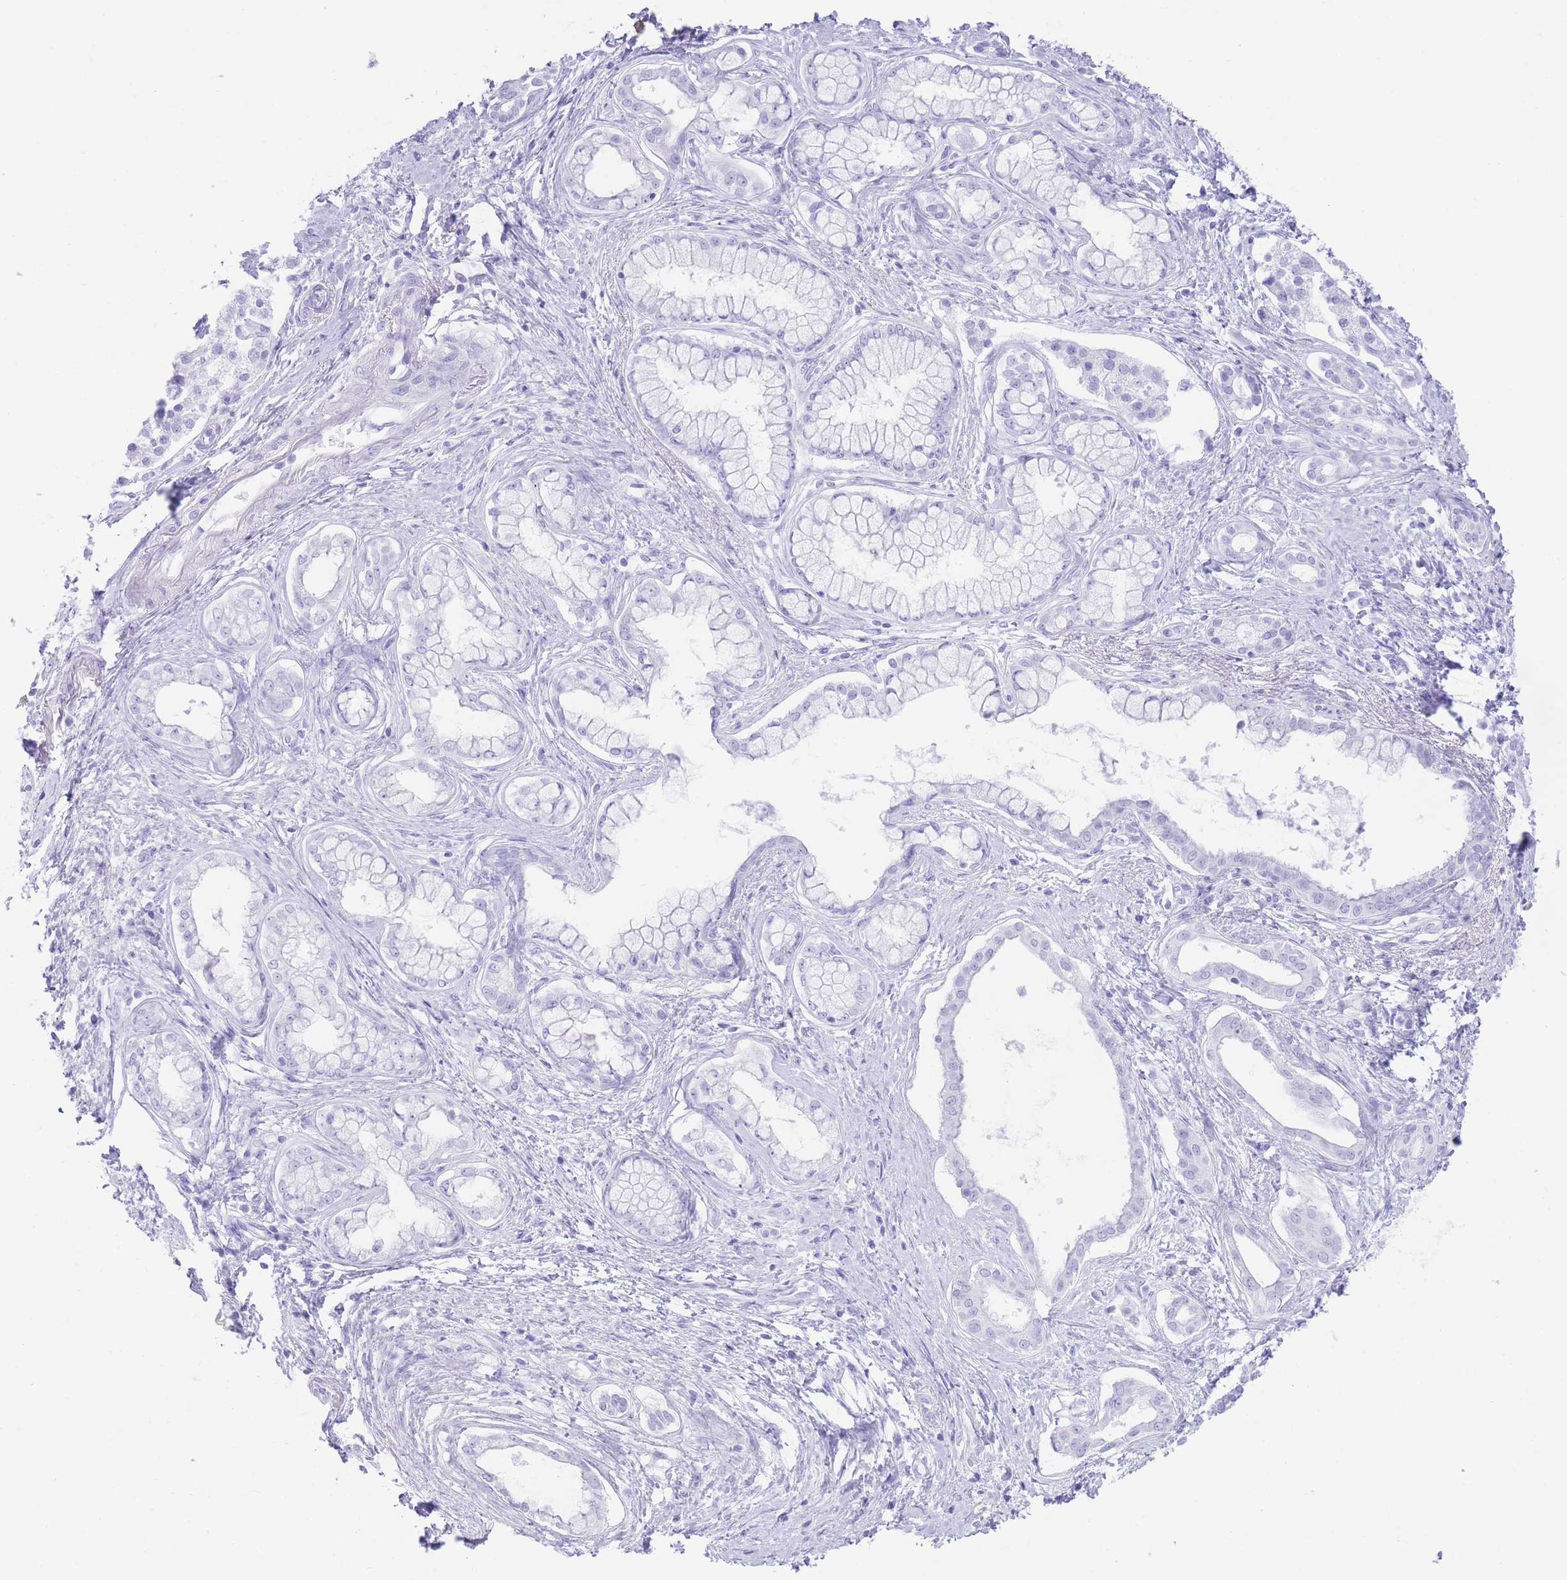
{"staining": {"intensity": "negative", "quantity": "none", "location": "none"}, "tissue": "pancreatic cancer", "cell_type": "Tumor cells", "image_type": "cancer", "snomed": [{"axis": "morphology", "description": "Adenocarcinoma, NOS"}, {"axis": "topography", "description": "Pancreas"}], "caption": "Tumor cells are negative for protein expression in human pancreatic cancer (adenocarcinoma). (DAB immunohistochemistry (IHC) visualized using brightfield microscopy, high magnification).", "gene": "ELOA2", "patient": {"sex": "male", "age": 70}}